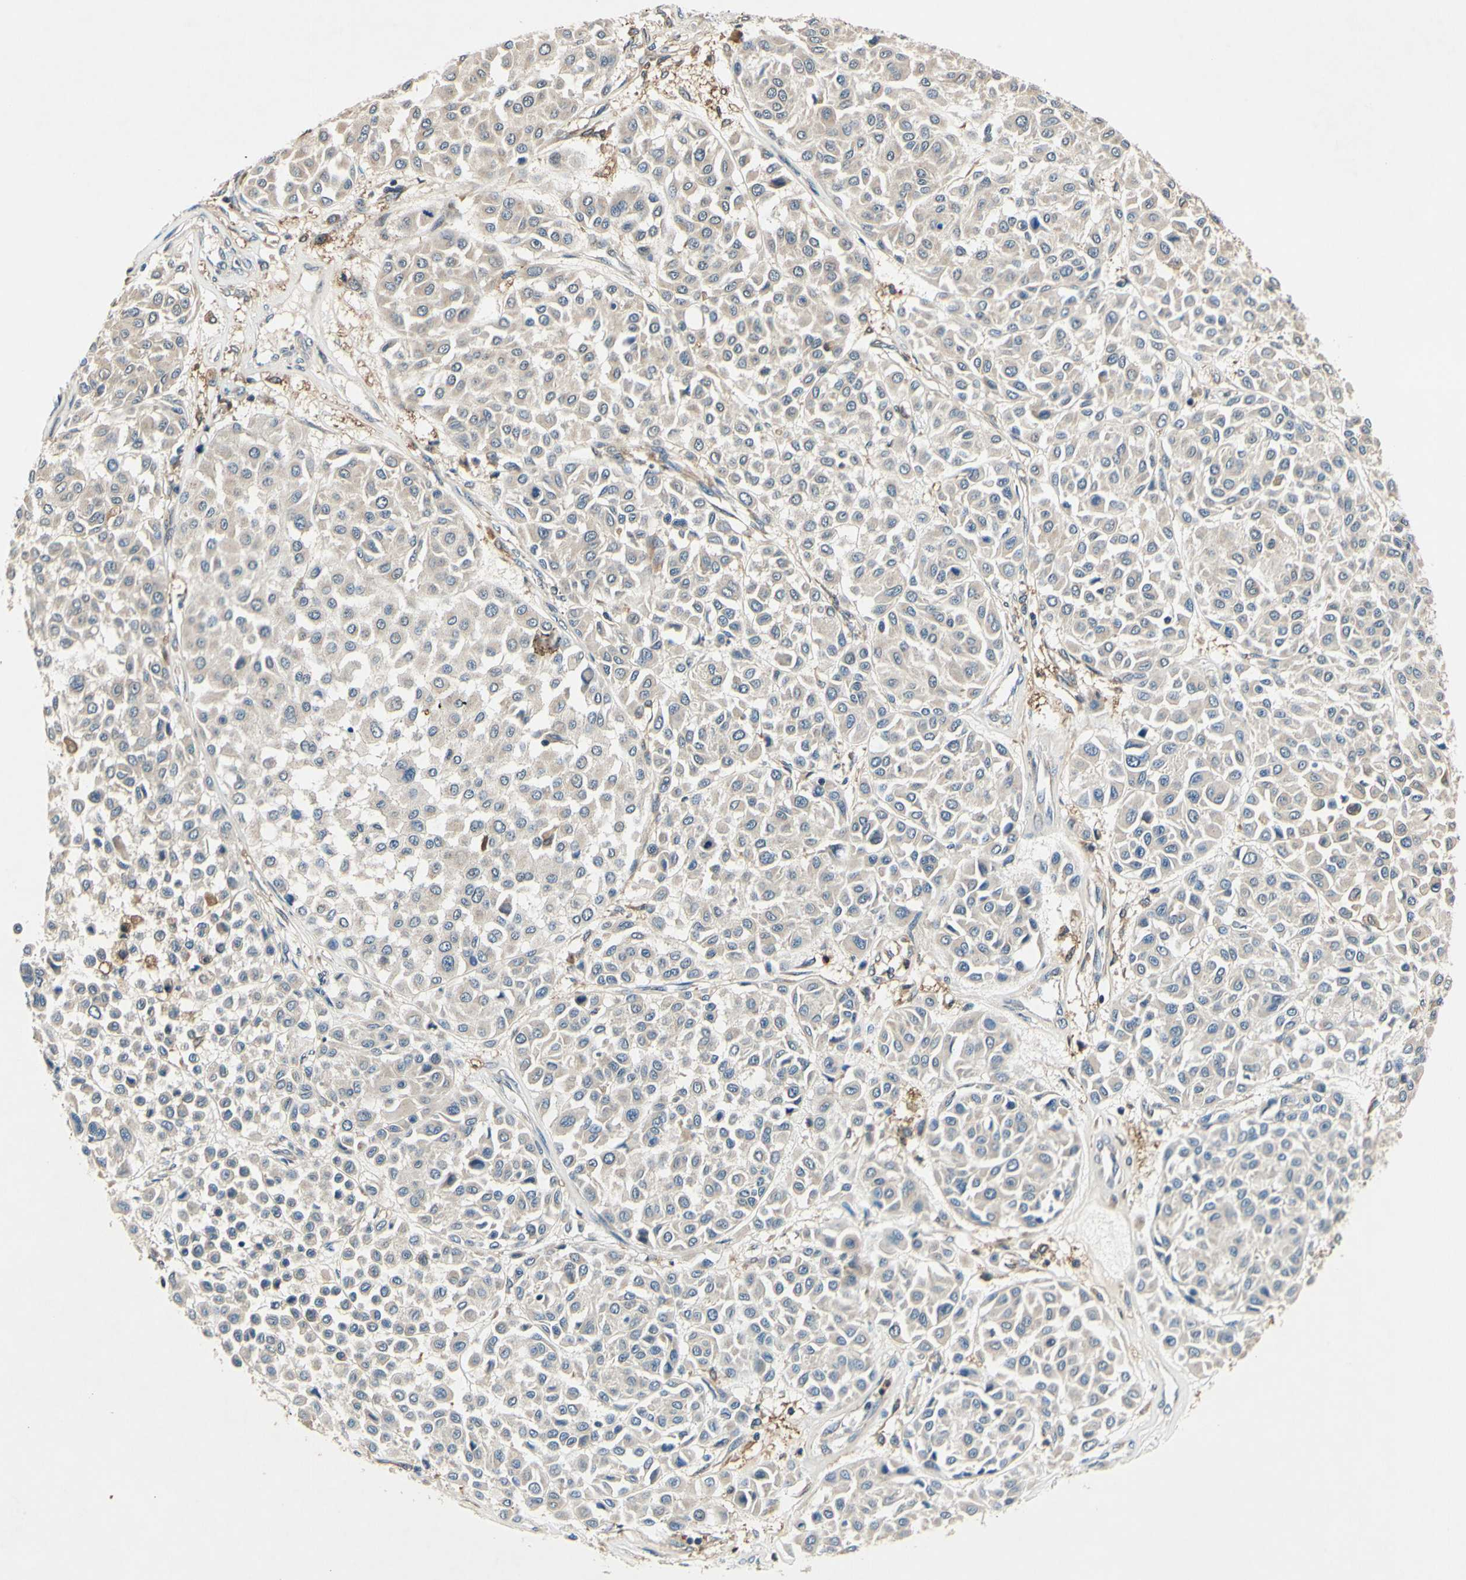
{"staining": {"intensity": "weak", "quantity": "<25%", "location": "cytoplasmic/membranous"}, "tissue": "melanoma", "cell_type": "Tumor cells", "image_type": "cancer", "snomed": [{"axis": "morphology", "description": "Malignant melanoma, Metastatic site"}, {"axis": "topography", "description": "Soft tissue"}], "caption": "Melanoma was stained to show a protein in brown. There is no significant staining in tumor cells.", "gene": "PLA2G4A", "patient": {"sex": "male", "age": 41}}